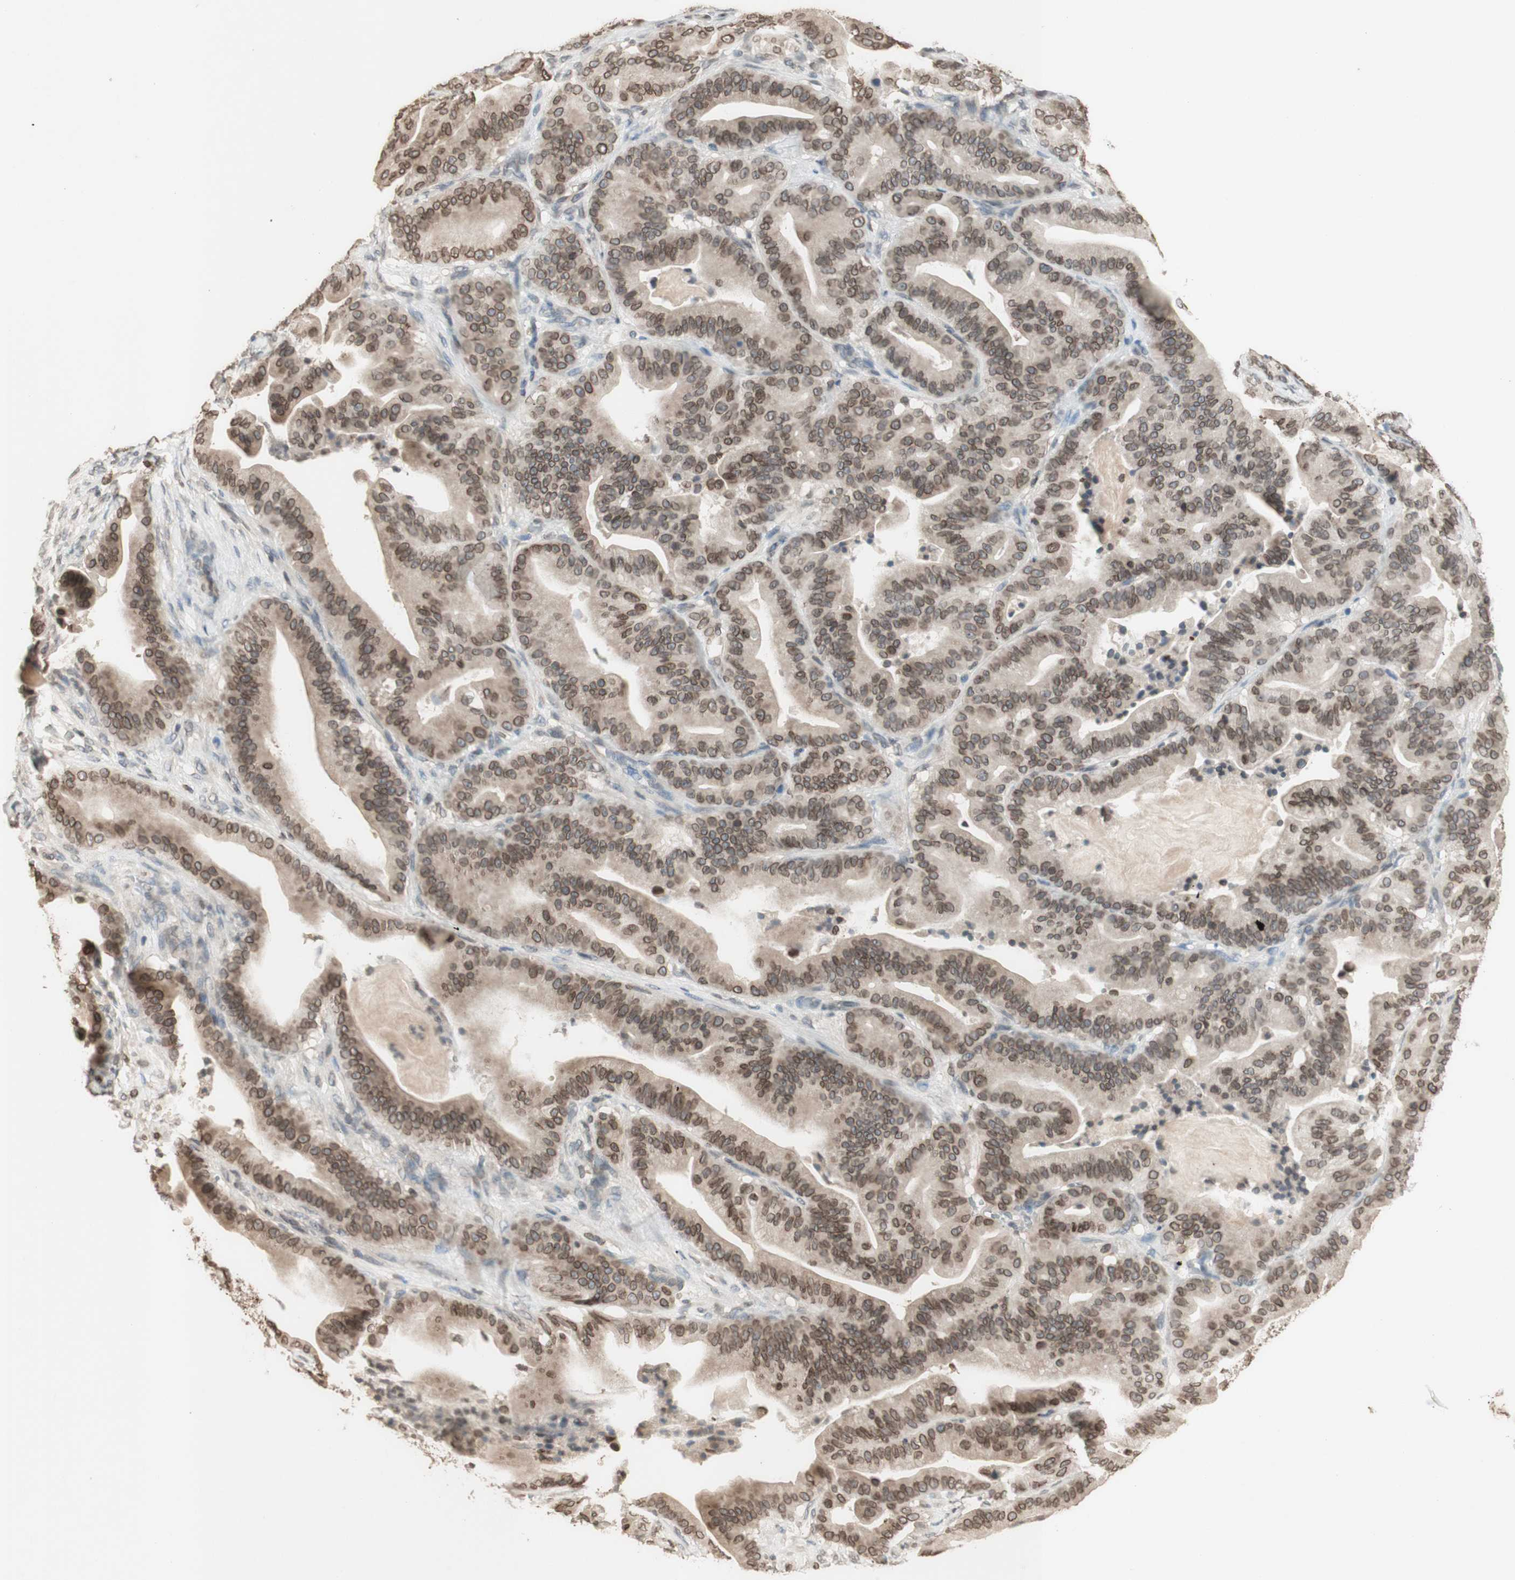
{"staining": {"intensity": "moderate", "quantity": ">75%", "location": "cytoplasmic/membranous,nuclear"}, "tissue": "pancreatic cancer", "cell_type": "Tumor cells", "image_type": "cancer", "snomed": [{"axis": "morphology", "description": "Adenocarcinoma, NOS"}, {"axis": "topography", "description": "Pancreas"}], "caption": "Immunohistochemistry (DAB) staining of human pancreatic adenocarcinoma reveals moderate cytoplasmic/membranous and nuclear protein positivity in approximately >75% of tumor cells.", "gene": "TMPO", "patient": {"sex": "male", "age": 63}}